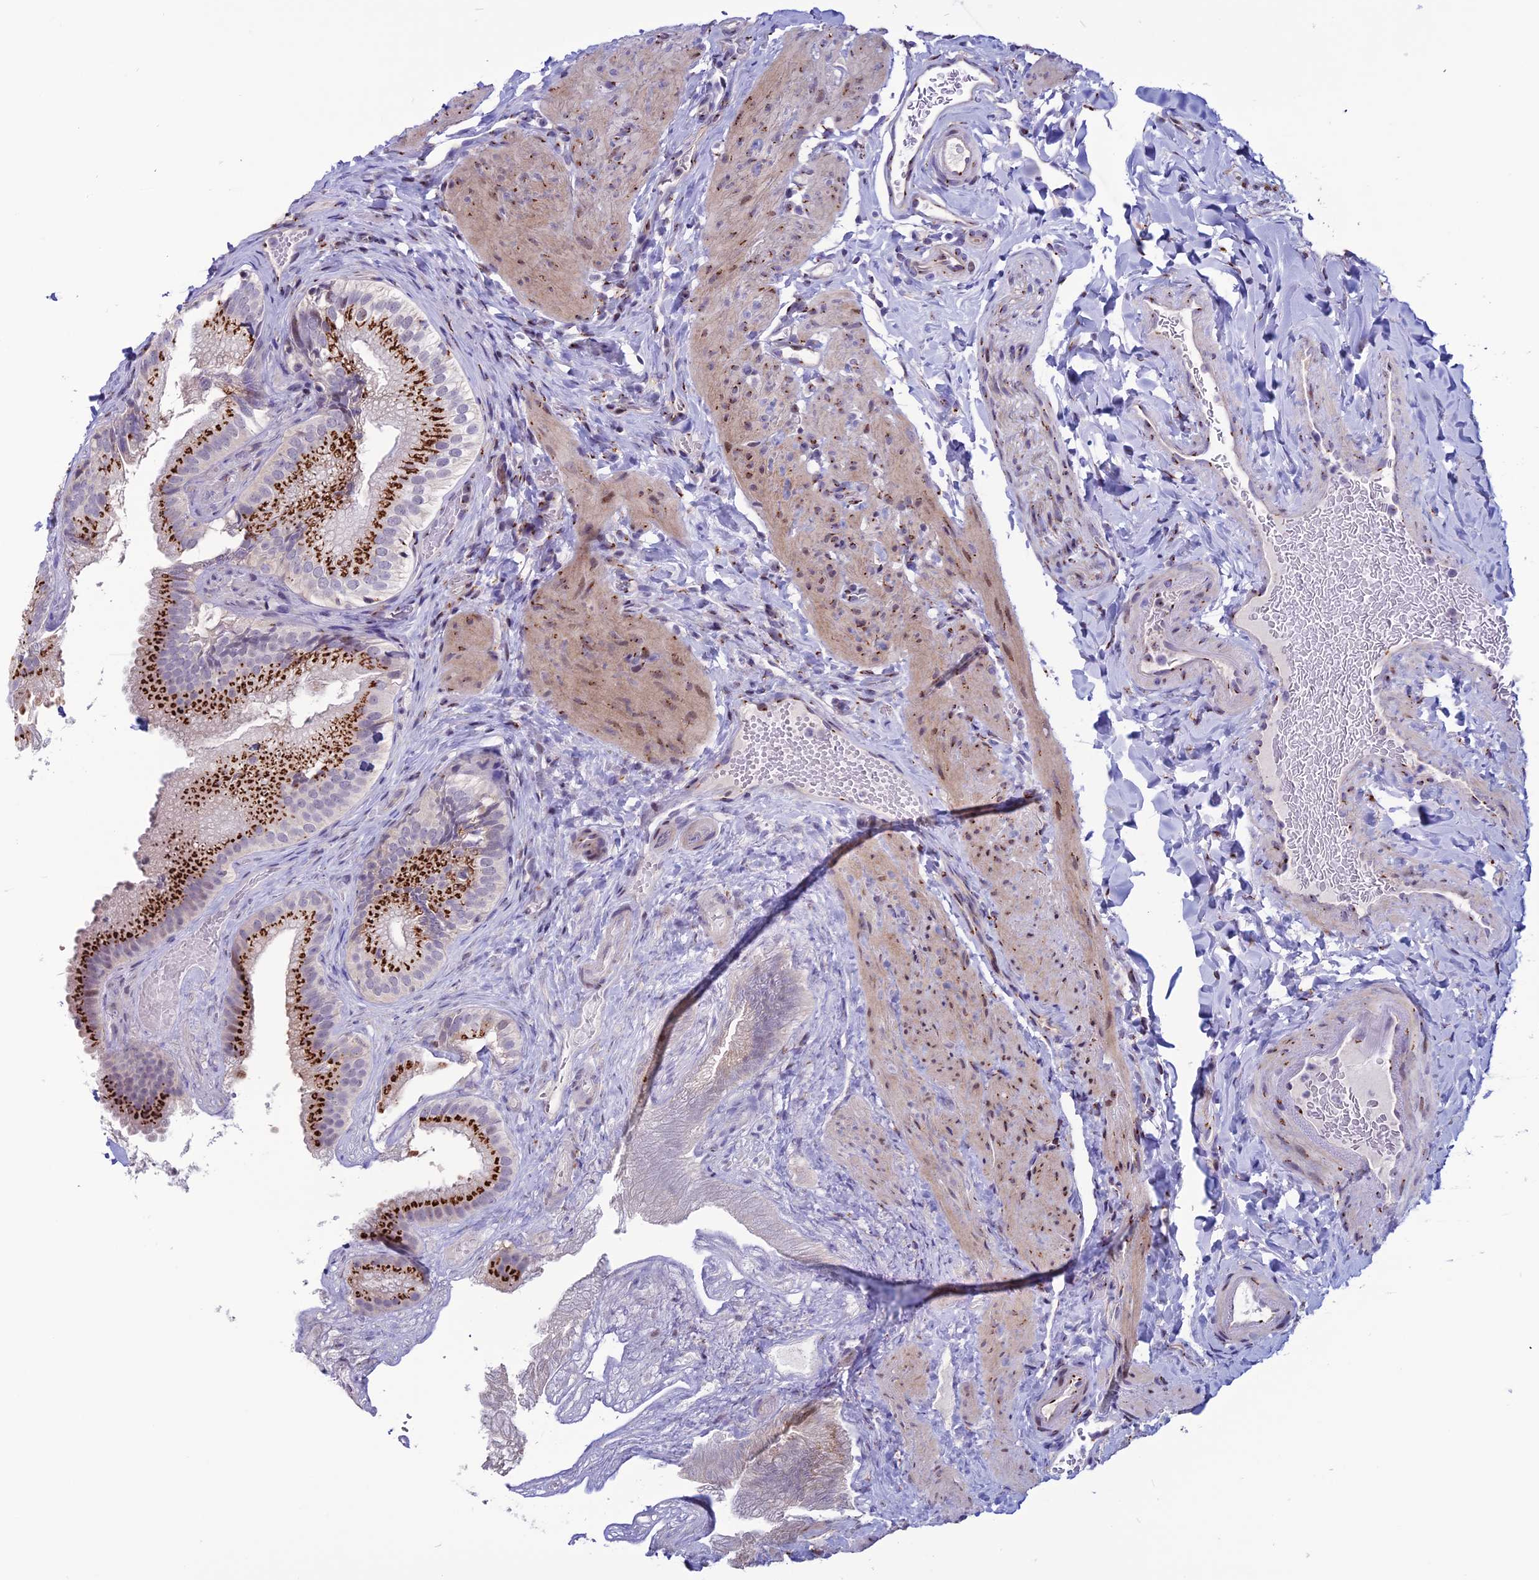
{"staining": {"intensity": "strong", "quantity": ">75%", "location": "cytoplasmic/membranous"}, "tissue": "gallbladder", "cell_type": "Glandular cells", "image_type": "normal", "snomed": [{"axis": "morphology", "description": "Normal tissue, NOS"}, {"axis": "topography", "description": "Gallbladder"}], "caption": "A brown stain labels strong cytoplasmic/membranous expression of a protein in glandular cells of benign human gallbladder. The protein of interest is shown in brown color, while the nuclei are stained blue.", "gene": "PLEKHA4", "patient": {"sex": "female", "age": 30}}